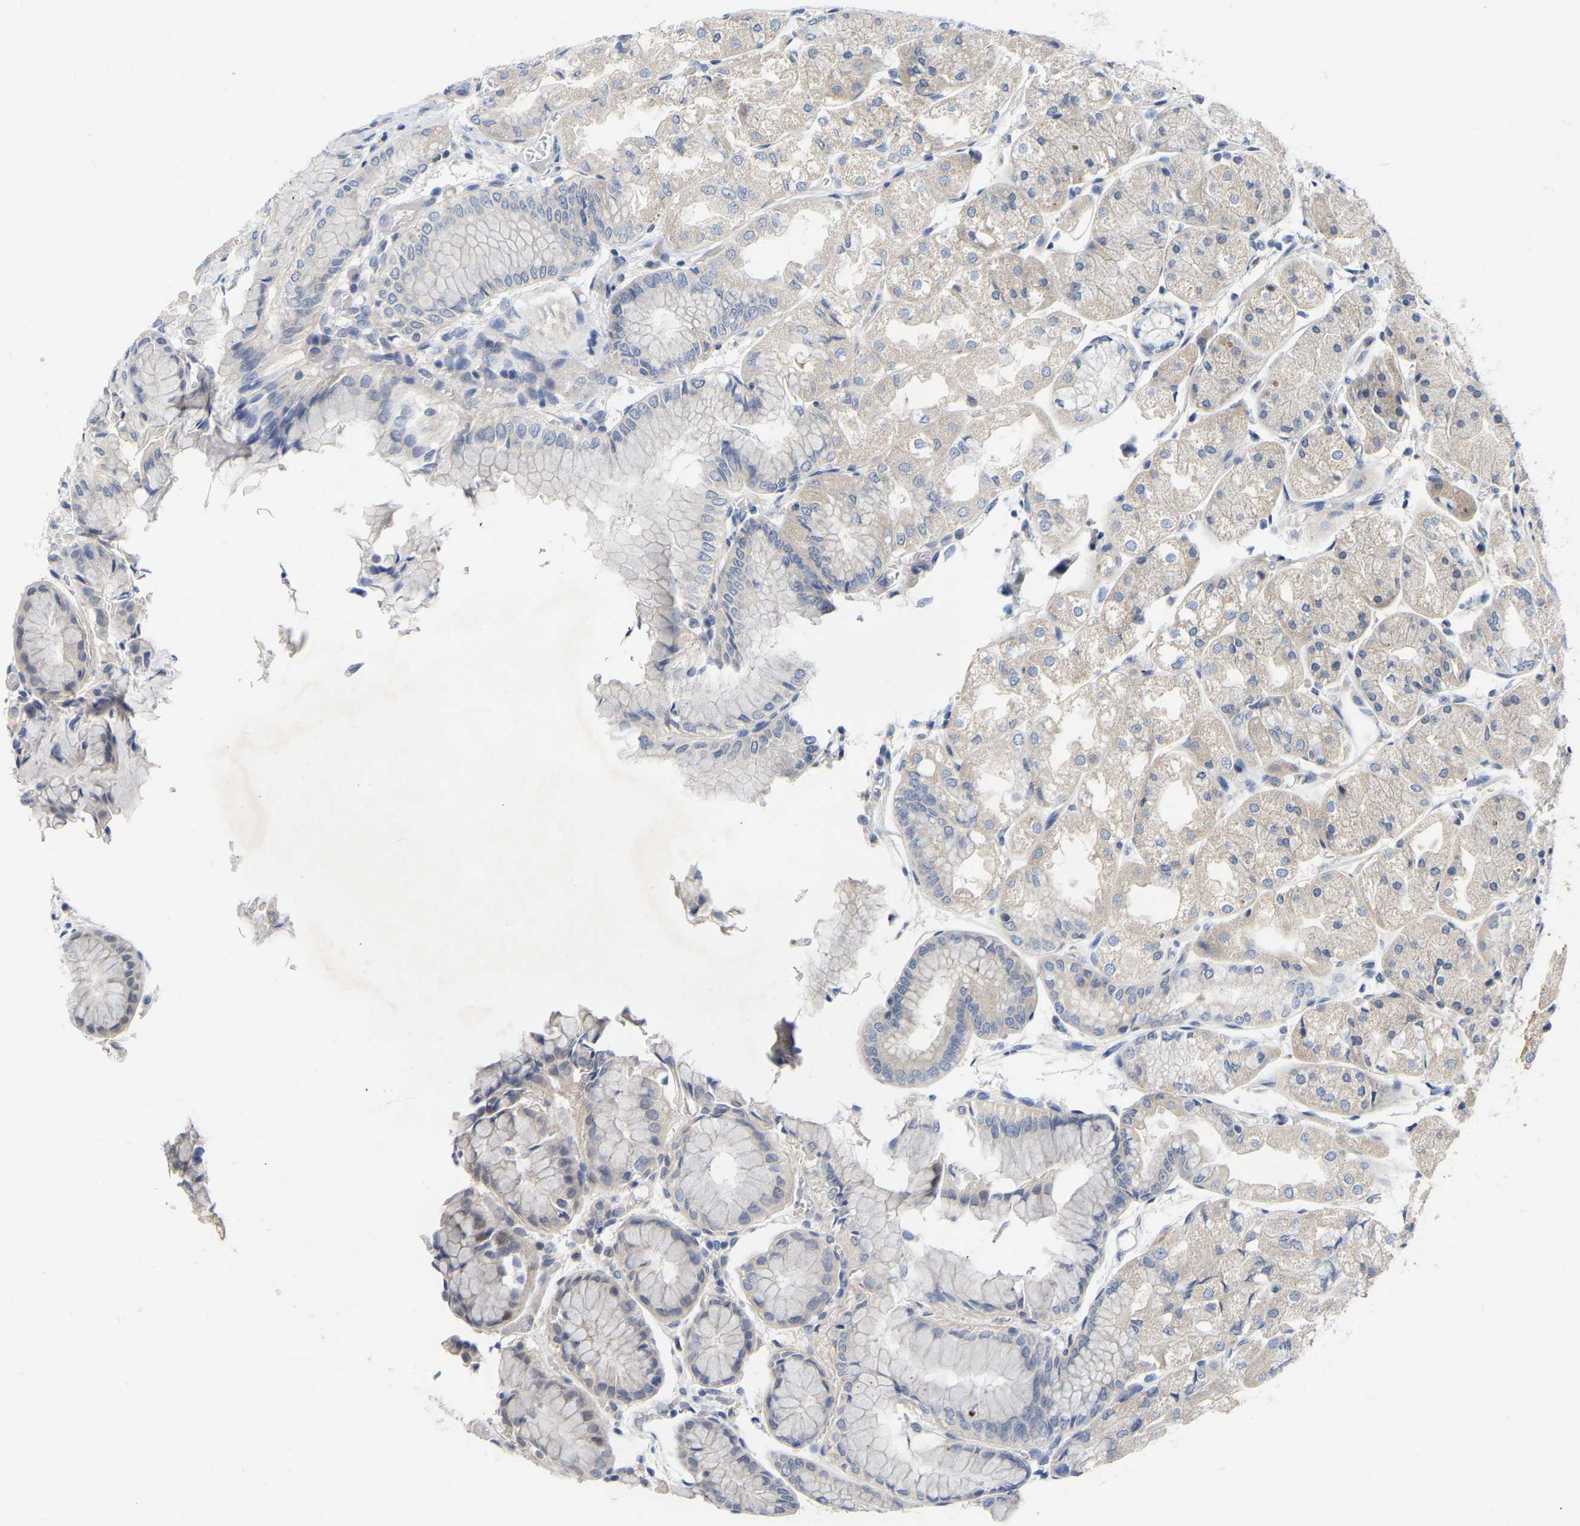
{"staining": {"intensity": "weak", "quantity": "25%-75%", "location": "cytoplasmic/membranous"}, "tissue": "stomach", "cell_type": "Glandular cells", "image_type": "normal", "snomed": [{"axis": "morphology", "description": "Normal tissue, NOS"}, {"axis": "topography", "description": "Stomach, upper"}], "caption": "The immunohistochemical stain shows weak cytoplasmic/membranous staining in glandular cells of benign stomach.", "gene": "WIPI2", "patient": {"sex": "male", "age": 72}}